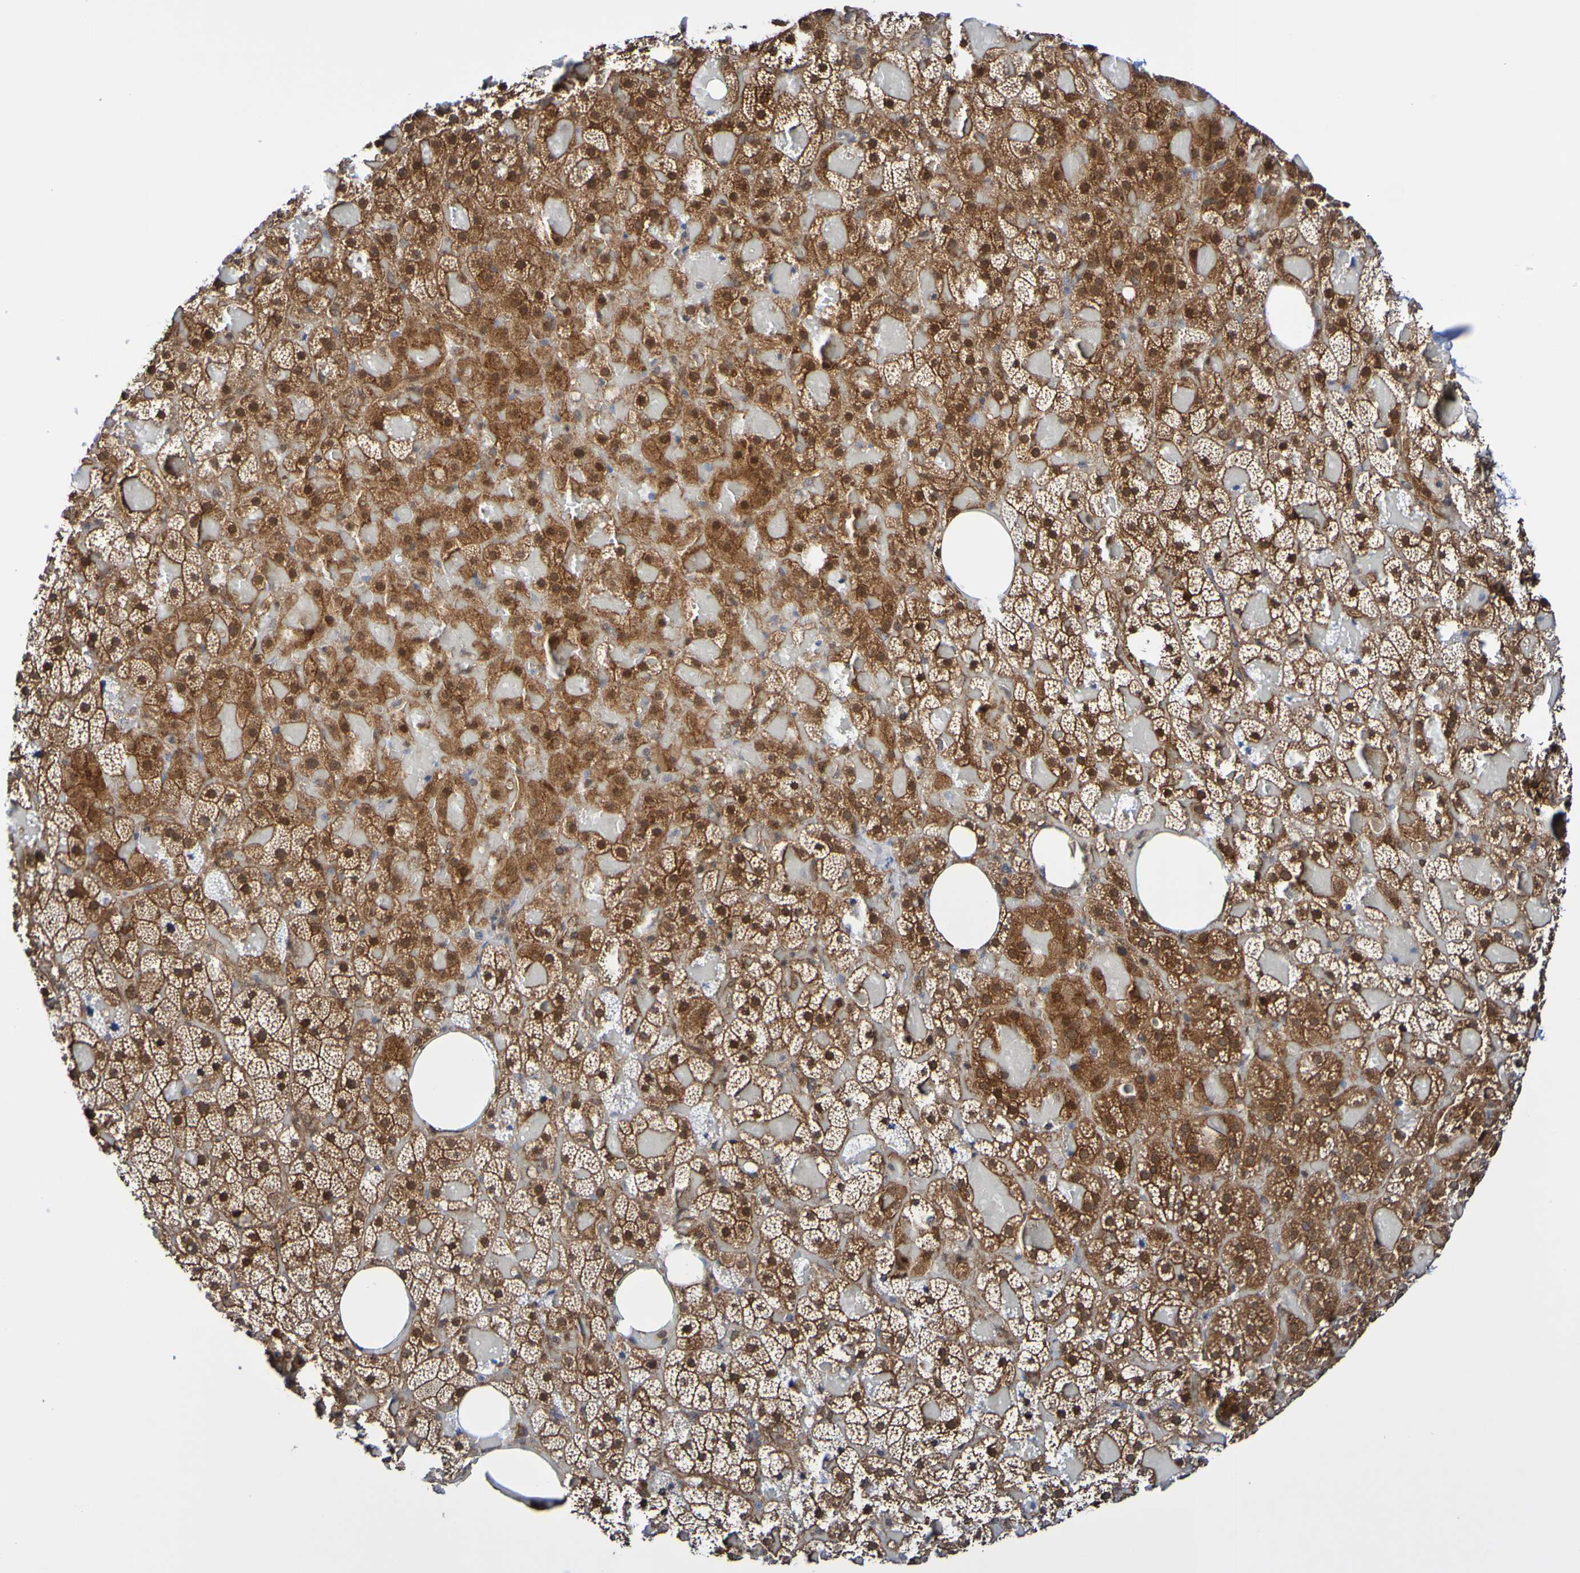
{"staining": {"intensity": "strong", "quantity": ">75%", "location": "cytoplasmic/membranous,nuclear"}, "tissue": "adrenal gland", "cell_type": "Glandular cells", "image_type": "normal", "snomed": [{"axis": "morphology", "description": "Normal tissue, NOS"}, {"axis": "topography", "description": "Adrenal gland"}], "caption": "This histopathology image demonstrates immunohistochemistry (IHC) staining of unremarkable adrenal gland, with high strong cytoplasmic/membranous,nuclear staining in approximately >75% of glandular cells.", "gene": "ATIC", "patient": {"sex": "female", "age": 59}}